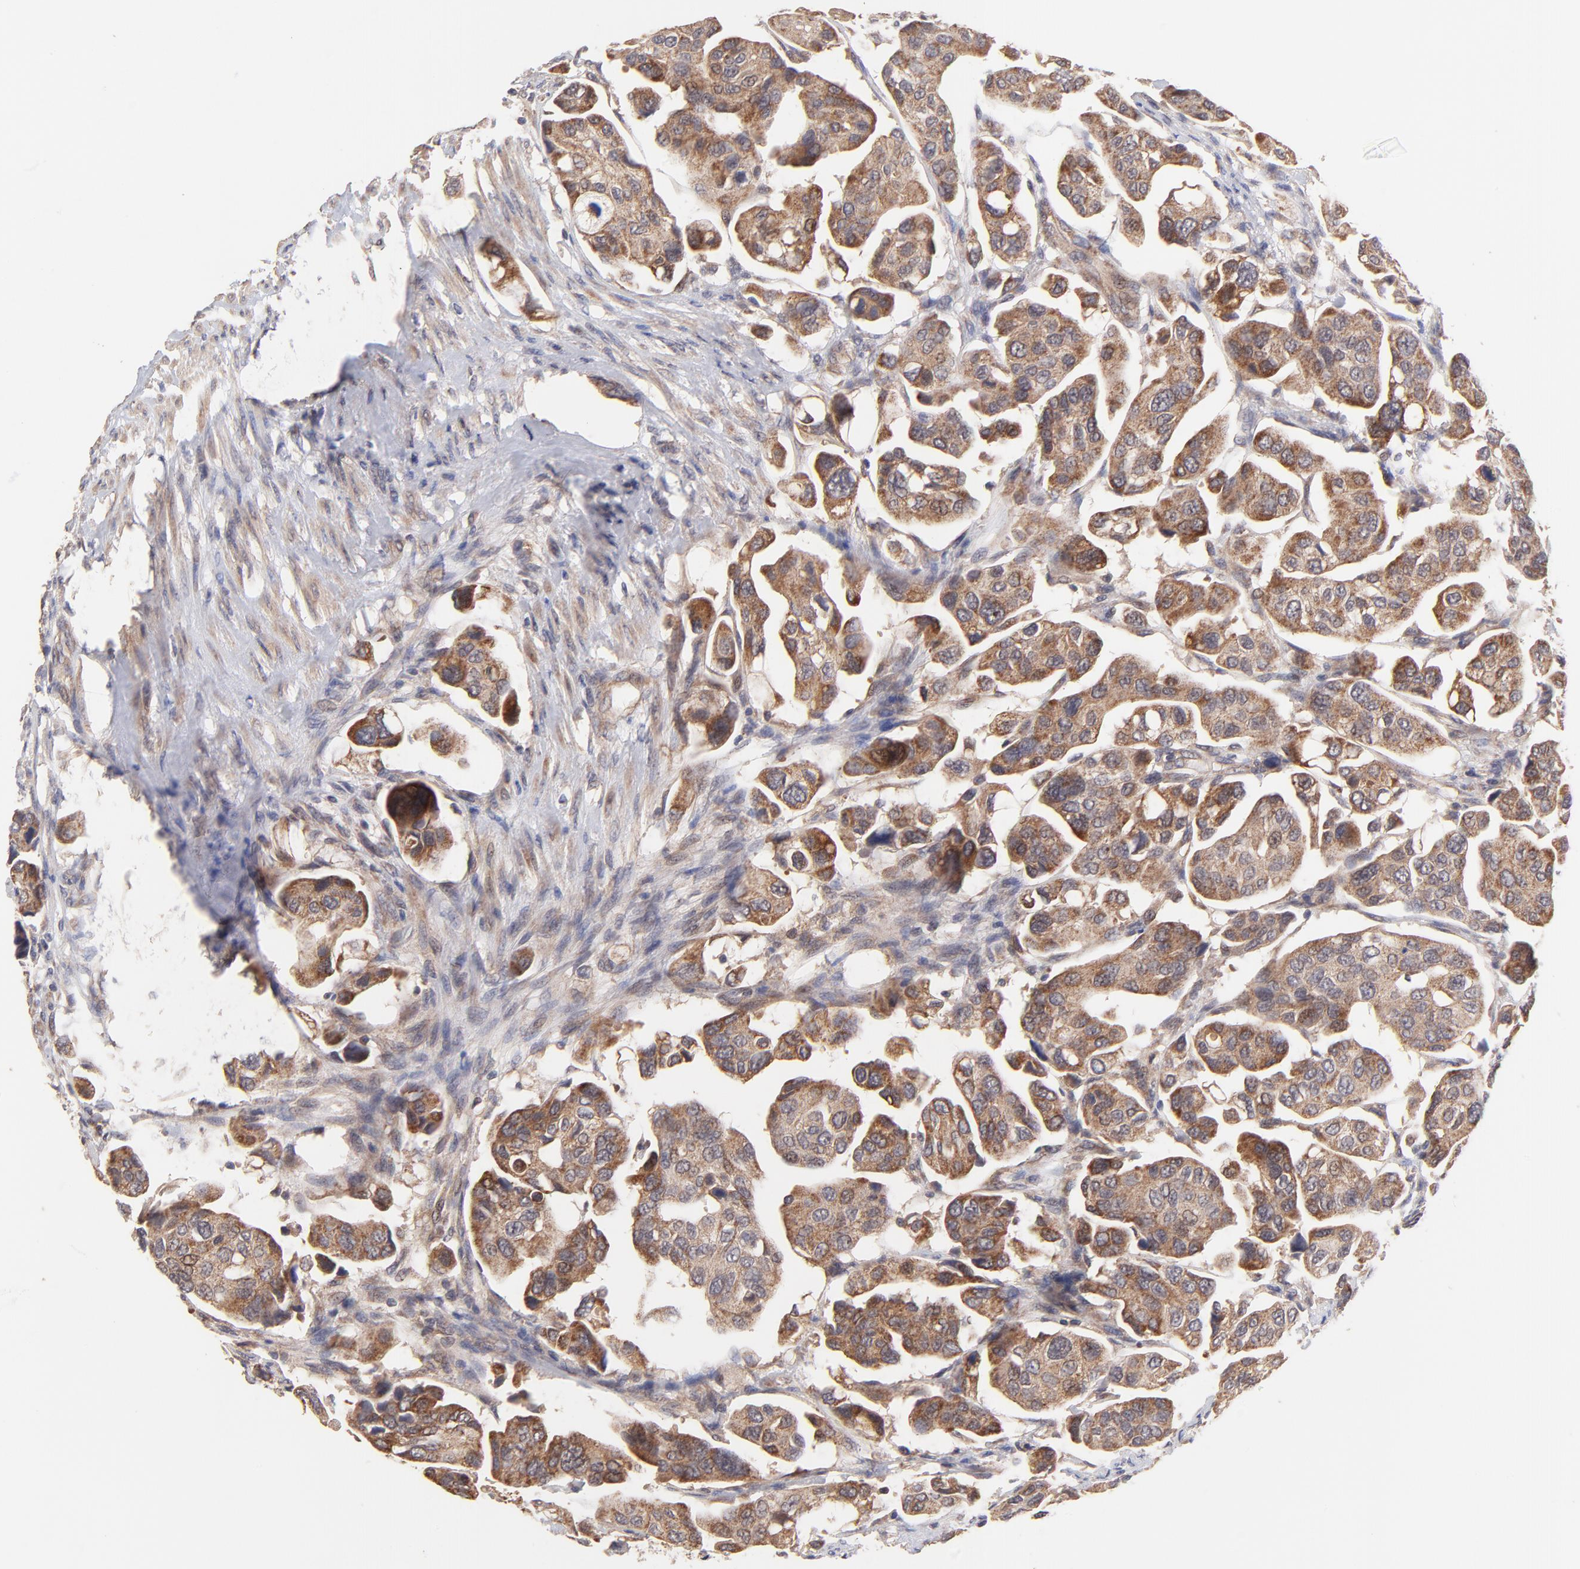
{"staining": {"intensity": "strong", "quantity": ">75%", "location": "cytoplasmic/membranous"}, "tissue": "urothelial cancer", "cell_type": "Tumor cells", "image_type": "cancer", "snomed": [{"axis": "morphology", "description": "Adenocarcinoma, NOS"}, {"axis": "topography", "description": "Urinary bladder"}], "caption": "Tumor cells reveal high levels of strong cytoplasmic/membranous positivity in about >75% of cells in human urothelial cancer.", "gene": "BAIAP2L2", "patient": {"sex": "male", "age": 61}}